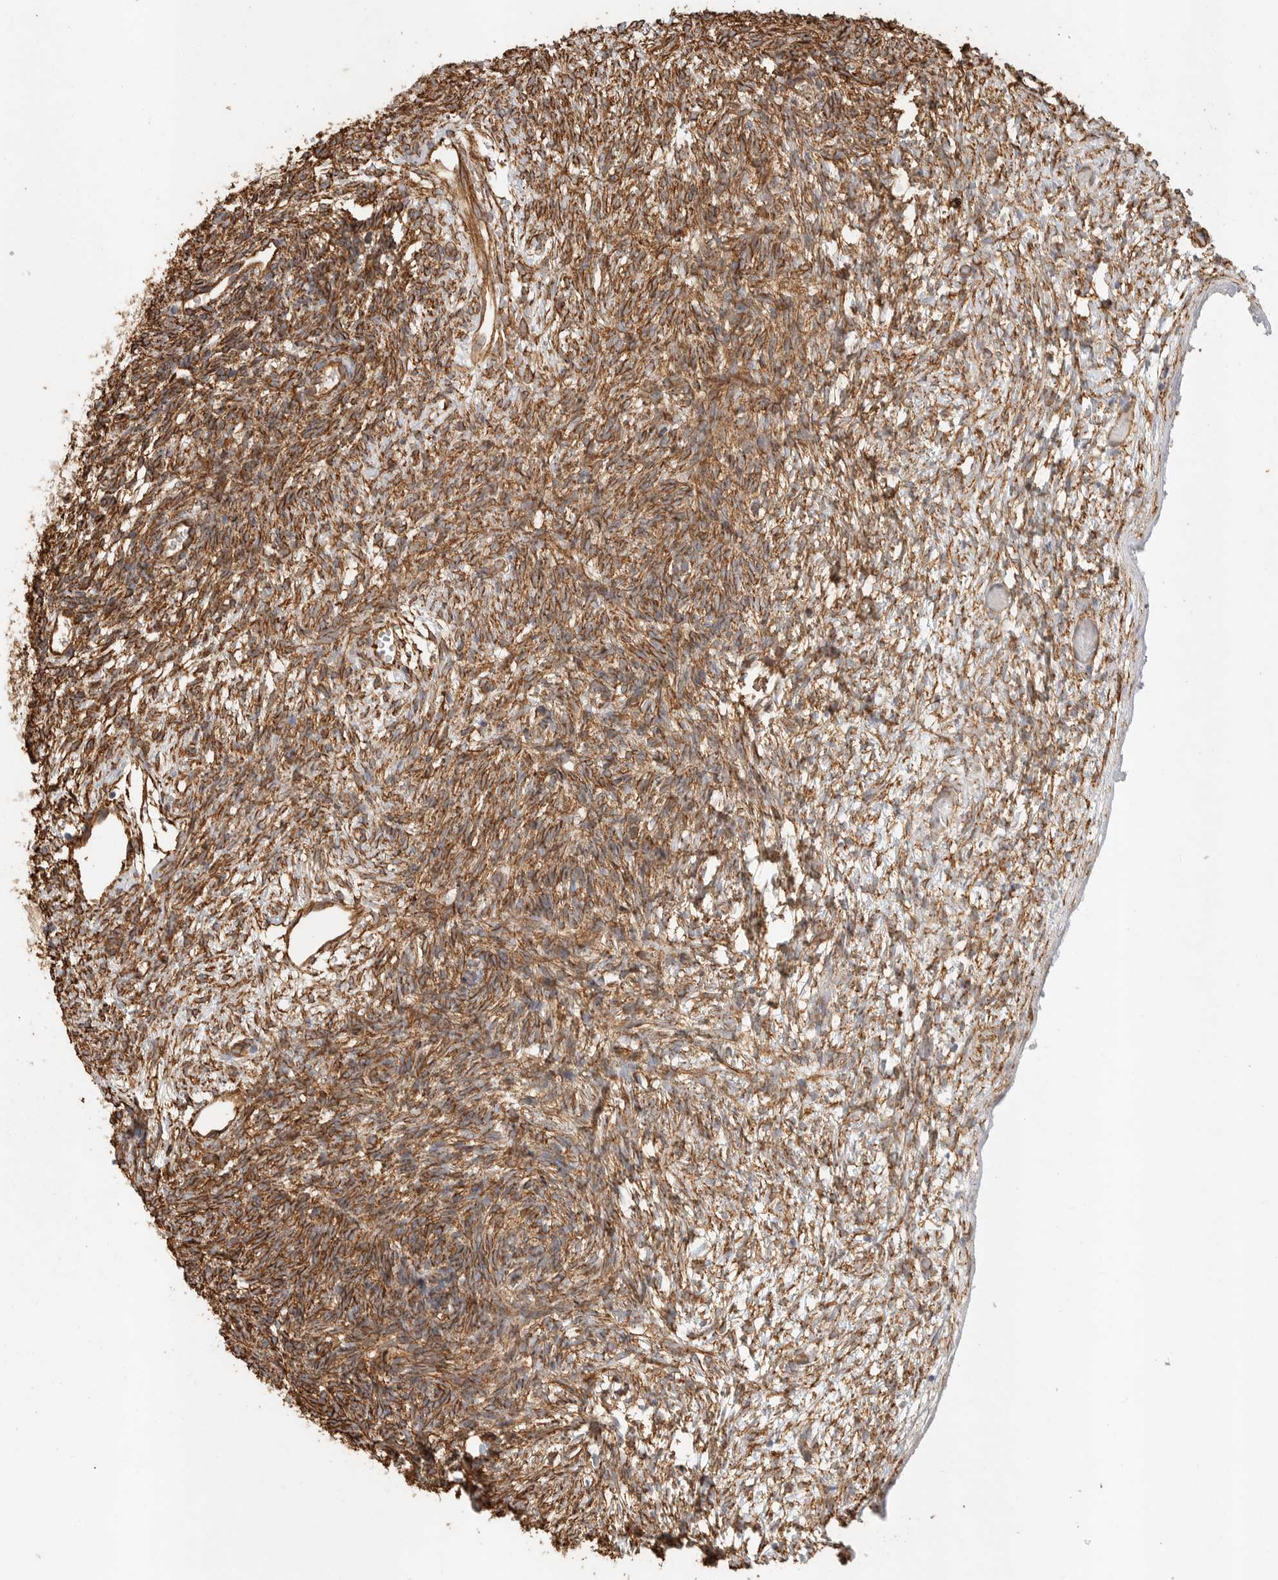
{"staining": {"intensity": "moderate", "quantity": ">75%", "location": "cytoplasmic/membranous"}, "tissue": "ovary", "cell_type": "Follicle cells", "image_type": "normal", "snomed": [{"axis": "morphology", "description": "Normal tissue, NOS"}, {"axis": "topography", "description": "Ovary"}], "caption": "Unremarkable ovary exhibits moderate cytoplasmic/membranous expression in approximately >75% of follicle cells, visualized by immunohistochemistry.", "gene": "JMJD4", "patient": {"sex": "female", "age": 34}}